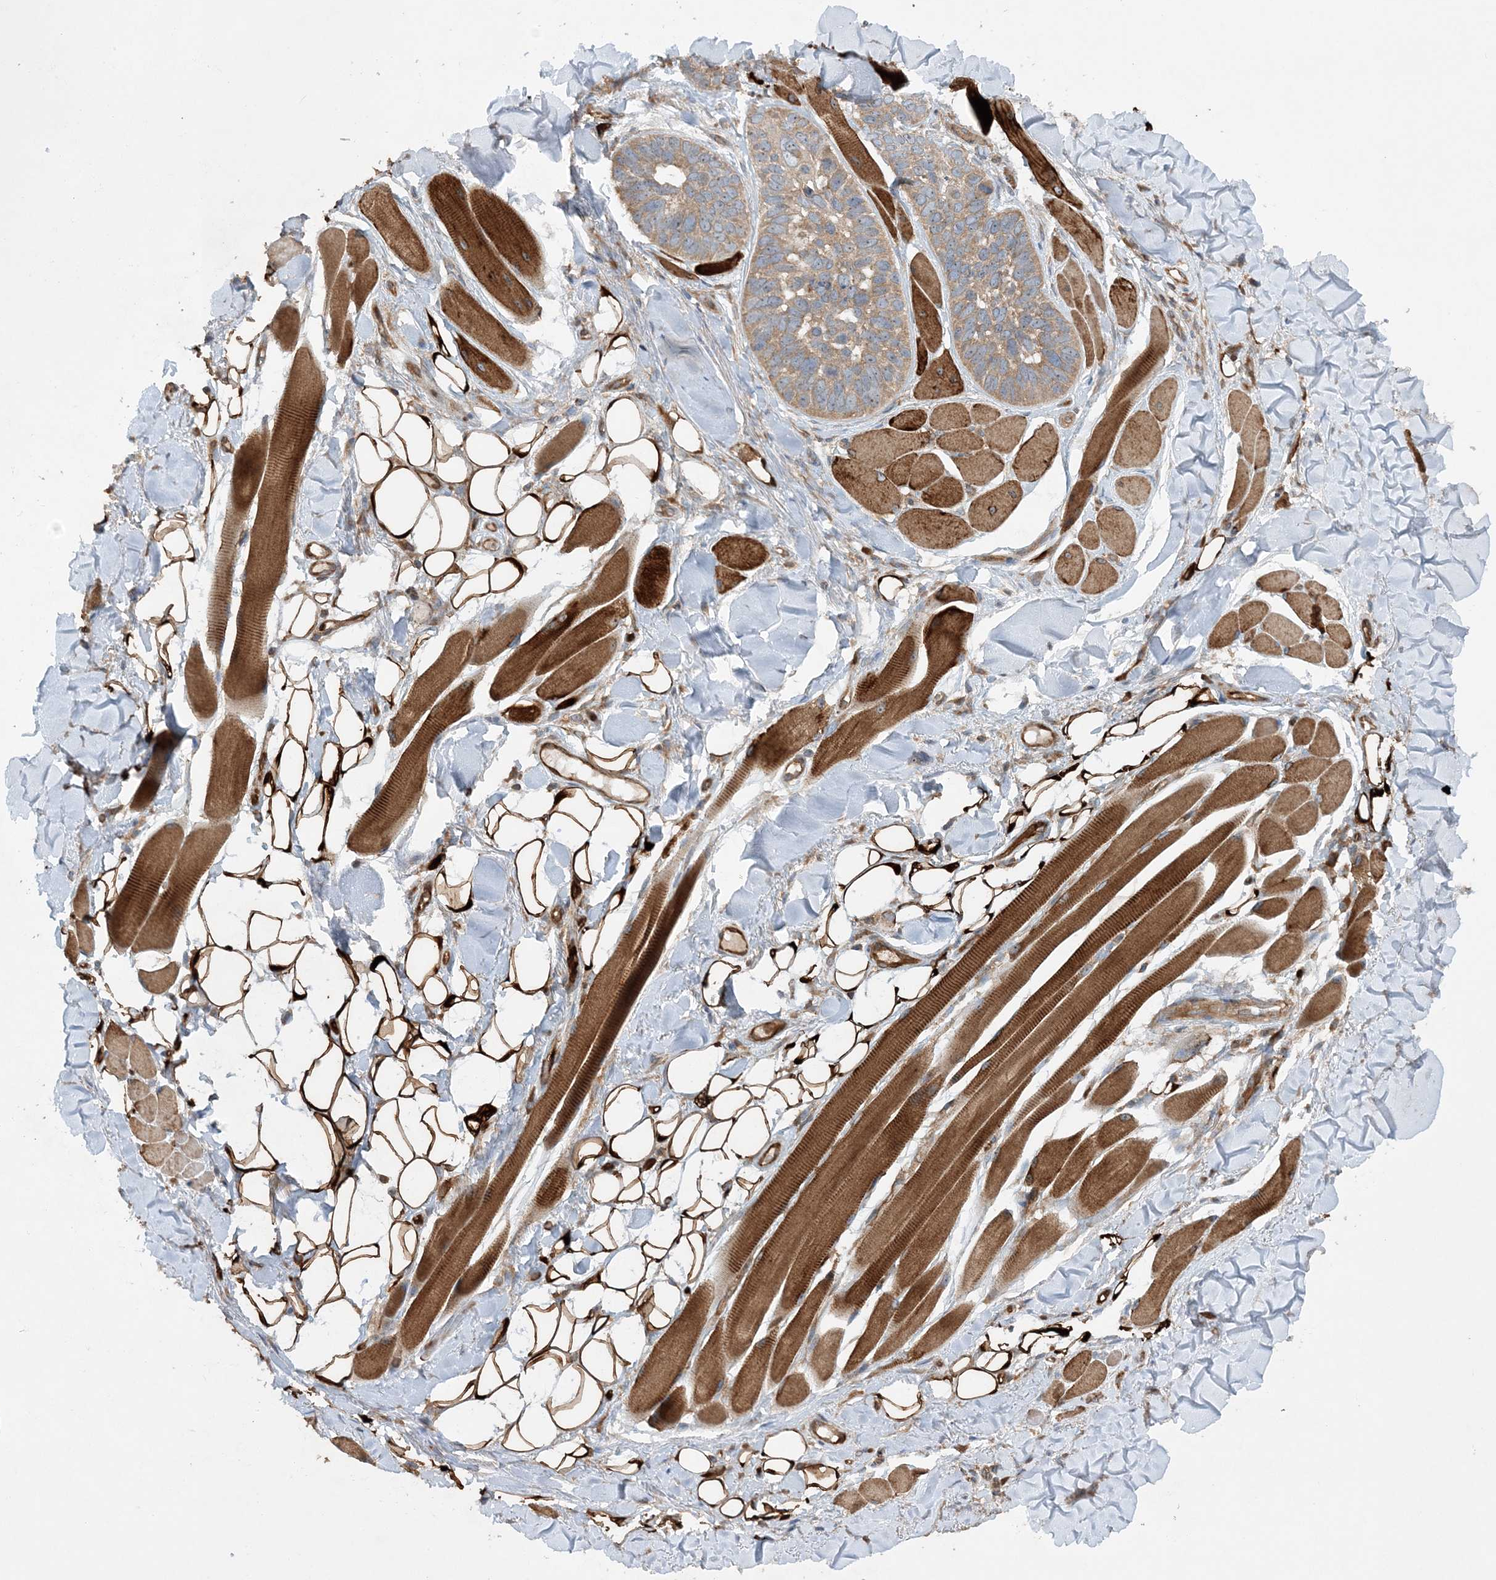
{"staining": {"intensity": "moderate", "quantity": ">75%", "location": "cytoplasmic/membranous"}, "tissue": "skin cancer", "cell_type": "Tumor cells", "image_type": "cancer", "snomed": [{"axis": "morphology", "description": "Basal cell carcinoma"}, {"axis": "topography", "description": "Skin"}], "caption": "Protein expression analysis of human skin basal cell carcinoma reveals moderate cytoplasmic/membranous expression in approximately >75% of tumor cells.", "gene": "ACAP2", "patient": {"sex": "male", "age": 62}}